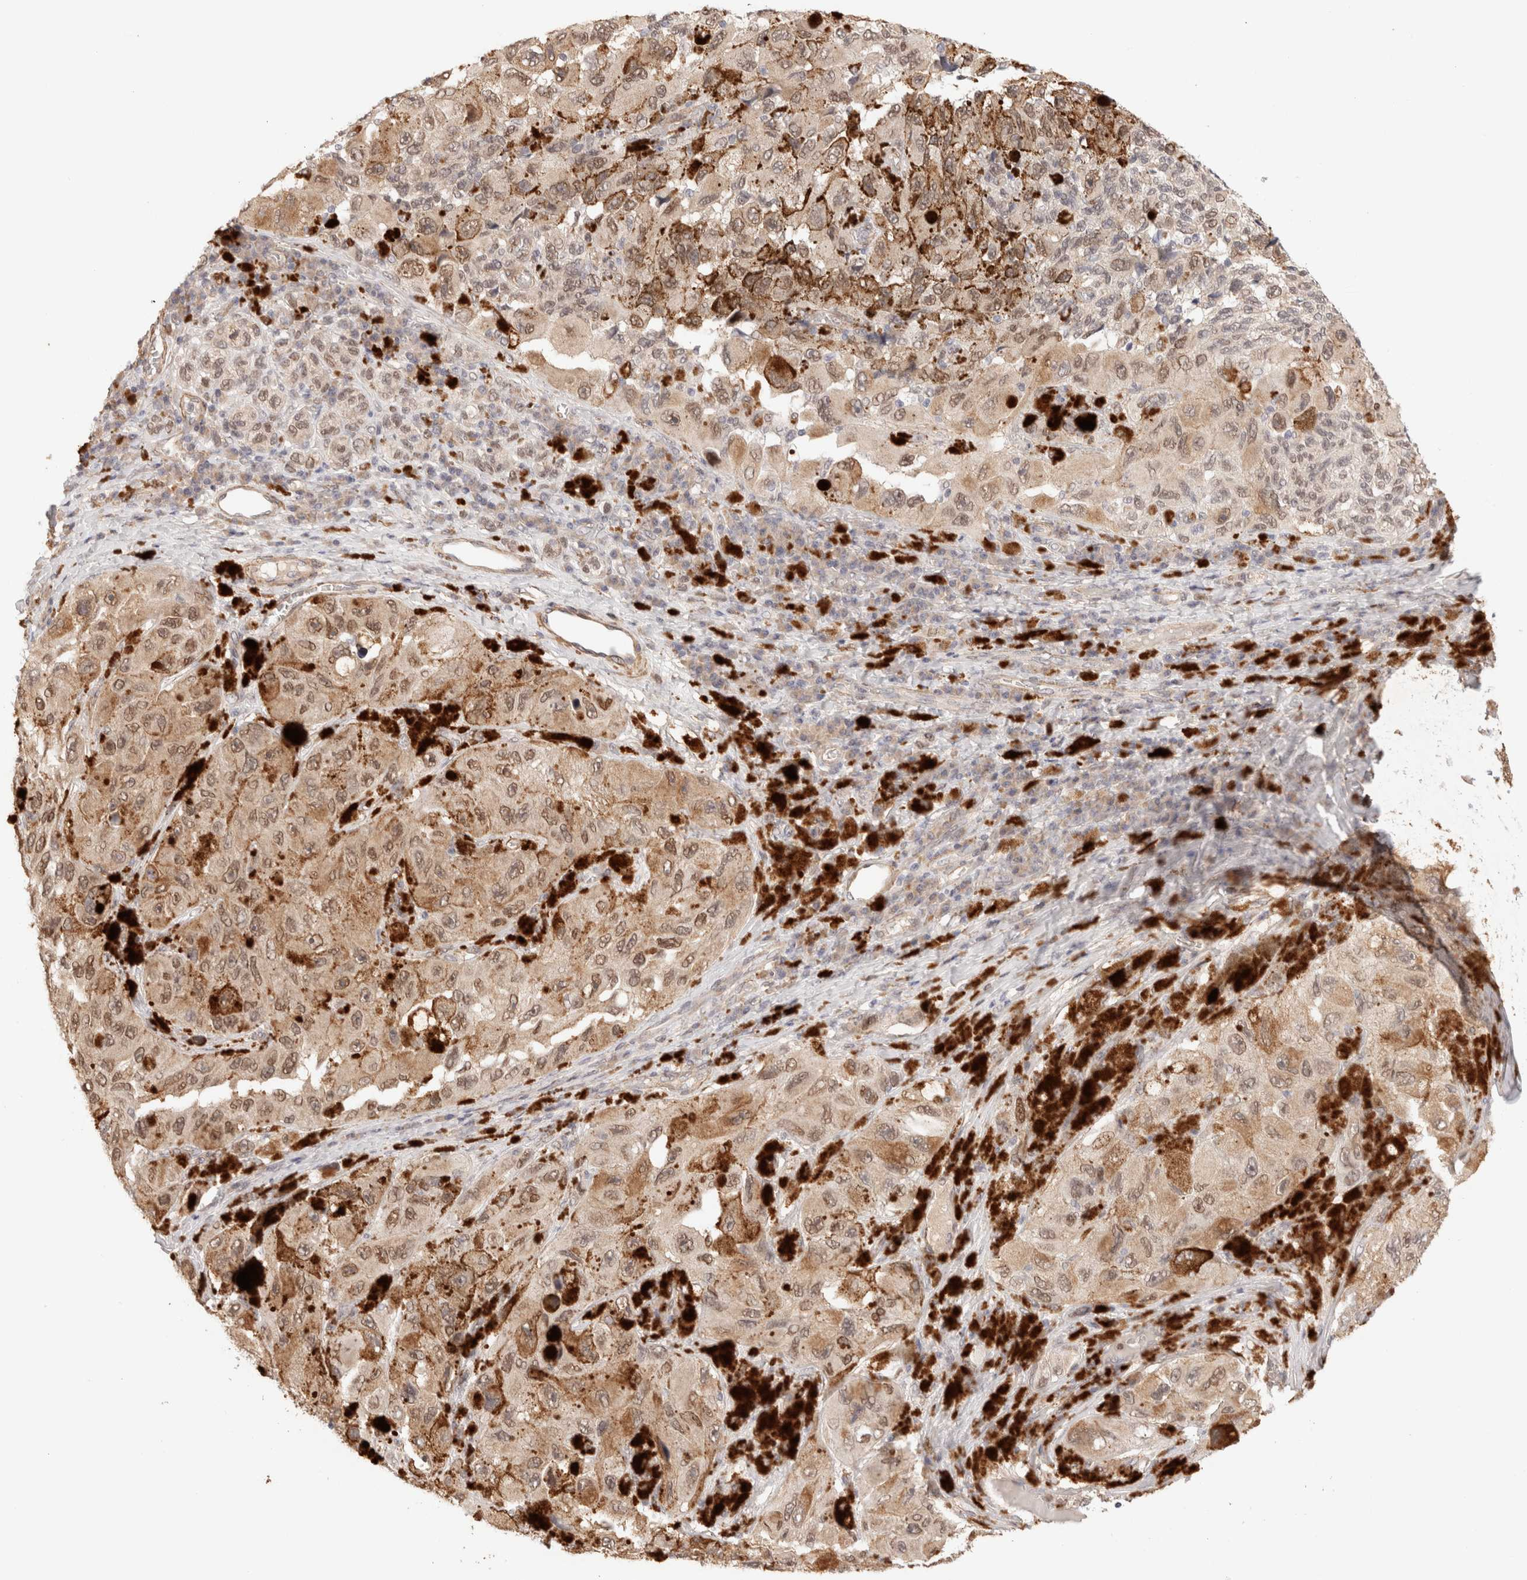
{"staining": {"intensity": "moderate", "quantity": ">75%", "location": "cytoplasmic/membranous,nuclear"}, "tissue": "melanoma", "cell_type": "Tumor cells", "image_type": "cancer", "snomed": [{"axis": "morphology", "description": "Malignant melanoma, NOS"}, {"axis": "topography", "description": "Skin"}], "caption": "Immunohistochemistry (IHC) of human malignant melanoma reveals medium levels of moderate cytoplasmic/membranous and nuclear positivity in approximately >75% of tumor cells. Using DAB (3,3'-diaminobenzidine) (brown) and hematoxylin (blue) stains, captured at high magnification using brightfield microscopy.", "gene": "BRPF3", "patient": {"sex": "female", "age": 73}}